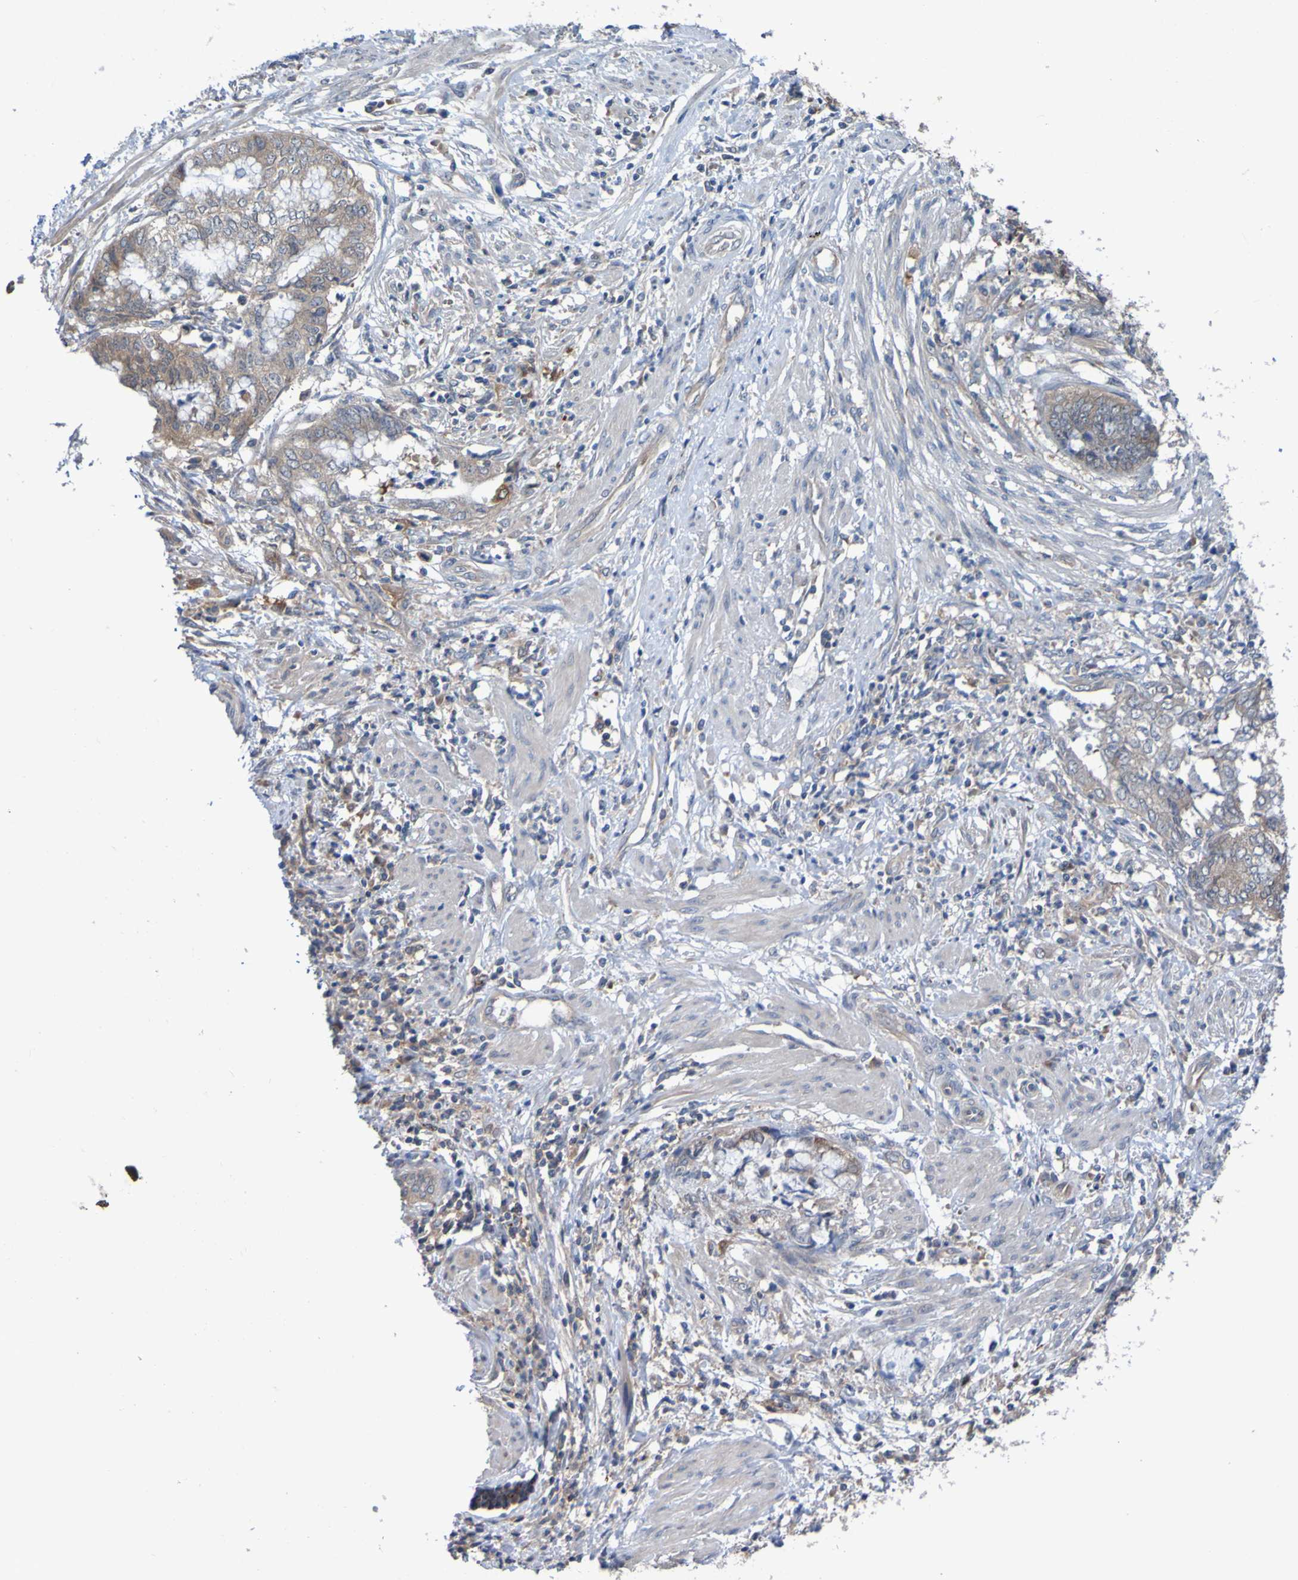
{"staining": {"intensity": "moderate", "quantity": ">75%", "location": "cytoplasmic/membranous"}, "tissue": "endometrial cancer", "cell_type": "Tumor cells", "image_type": "cancer", "snomed": [{"axis": "morphology", "description": "Necrosis, NOS"}, {"axis": "morphology", "description": "Adenocarcinoma, NOS"}, {"axis": "topography", "description": "Endometrium"}], "caption": "Immunohistochemical staining of endometrial cancer reveals medium levels of moderate cytoplasmic/membranous expression in about >75% of tumor cells.", "gene": "SDK1", "patient": {"sex": "female", "age": 79}}